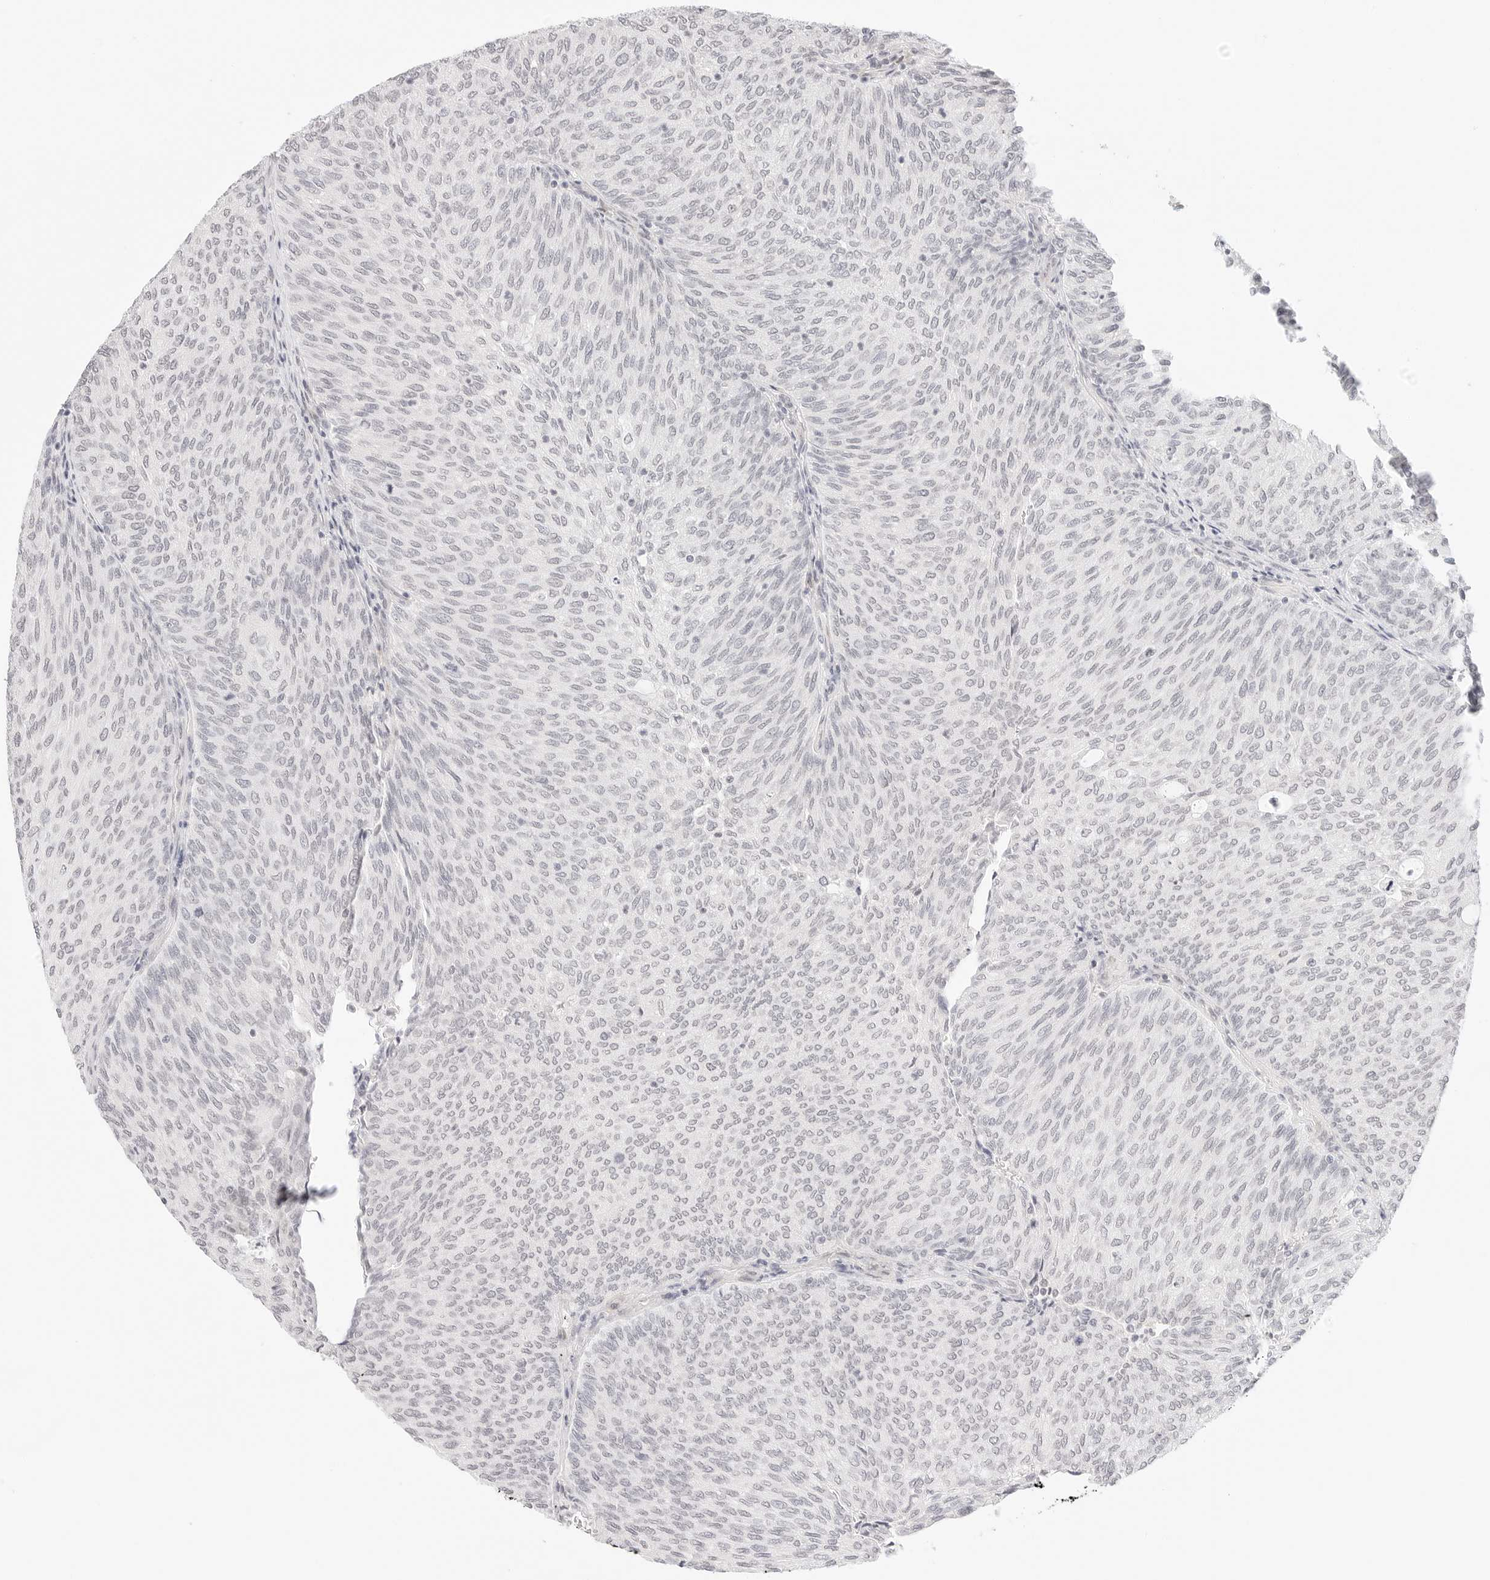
{"staining": {"intensity": "negative", "quantity": "none", "location": "none"}, "tissue": "urothelial cancer", "cell_type": "Tumor cells", "image_type": "cancer", "snomed": [{"axis": "morphology", "description": "Urothelial carcinoma, Low grade"}, {"axis": "topography", "description": "Urinary bladder"}], "caption": "An immunohistochemistry photomicrograph of urothelial cancer is shown. There is no staining in tumor cells of urothelial cancer. (Stains: DAB (3,3'-diaminobenzidine) IHC with hematoxylin counter stain, Microscopy: brightfield microscopy at high magnification).", "gene": "XKR4", "patient": {"sex": "female", "age": 79}}